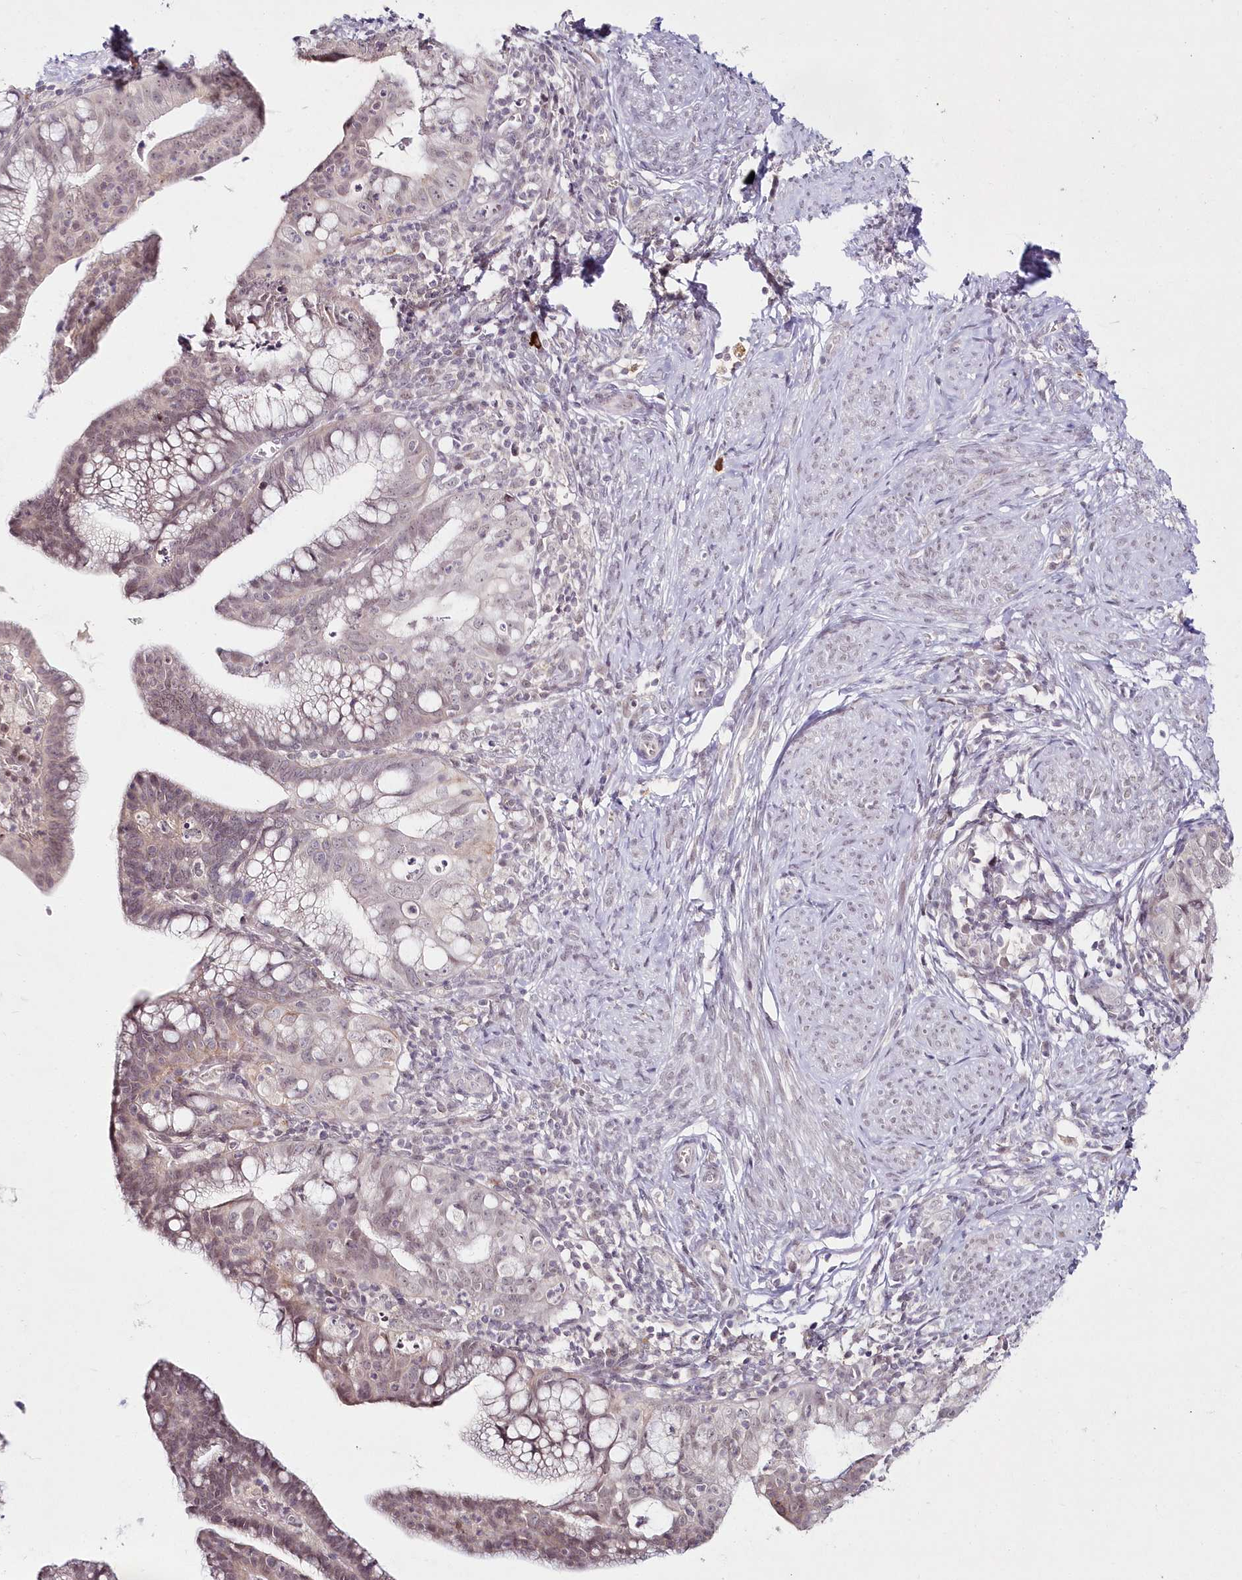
{"staining": {"intensity": "weak", "quantity": "25%-75%", "location": "cytoplasmic/membranous,nuclear"}, "tissue": "cervical cancer", "cell_type": "Tumor cells", "image_type": "cancer", "snomed": [{"axis": "morphology", "description": "Adenocarcinoma, NOS"}, {"axis": "topography", "description": "Cervix"}], "caption": "A micrograph of human cervical cancer stained for a protein exhibits weak cytoplasmic/membranous and nuclear brown staining in tumor cells.", "gene": "HYCC2", "patient": {"sex": "female", "age": 36}}